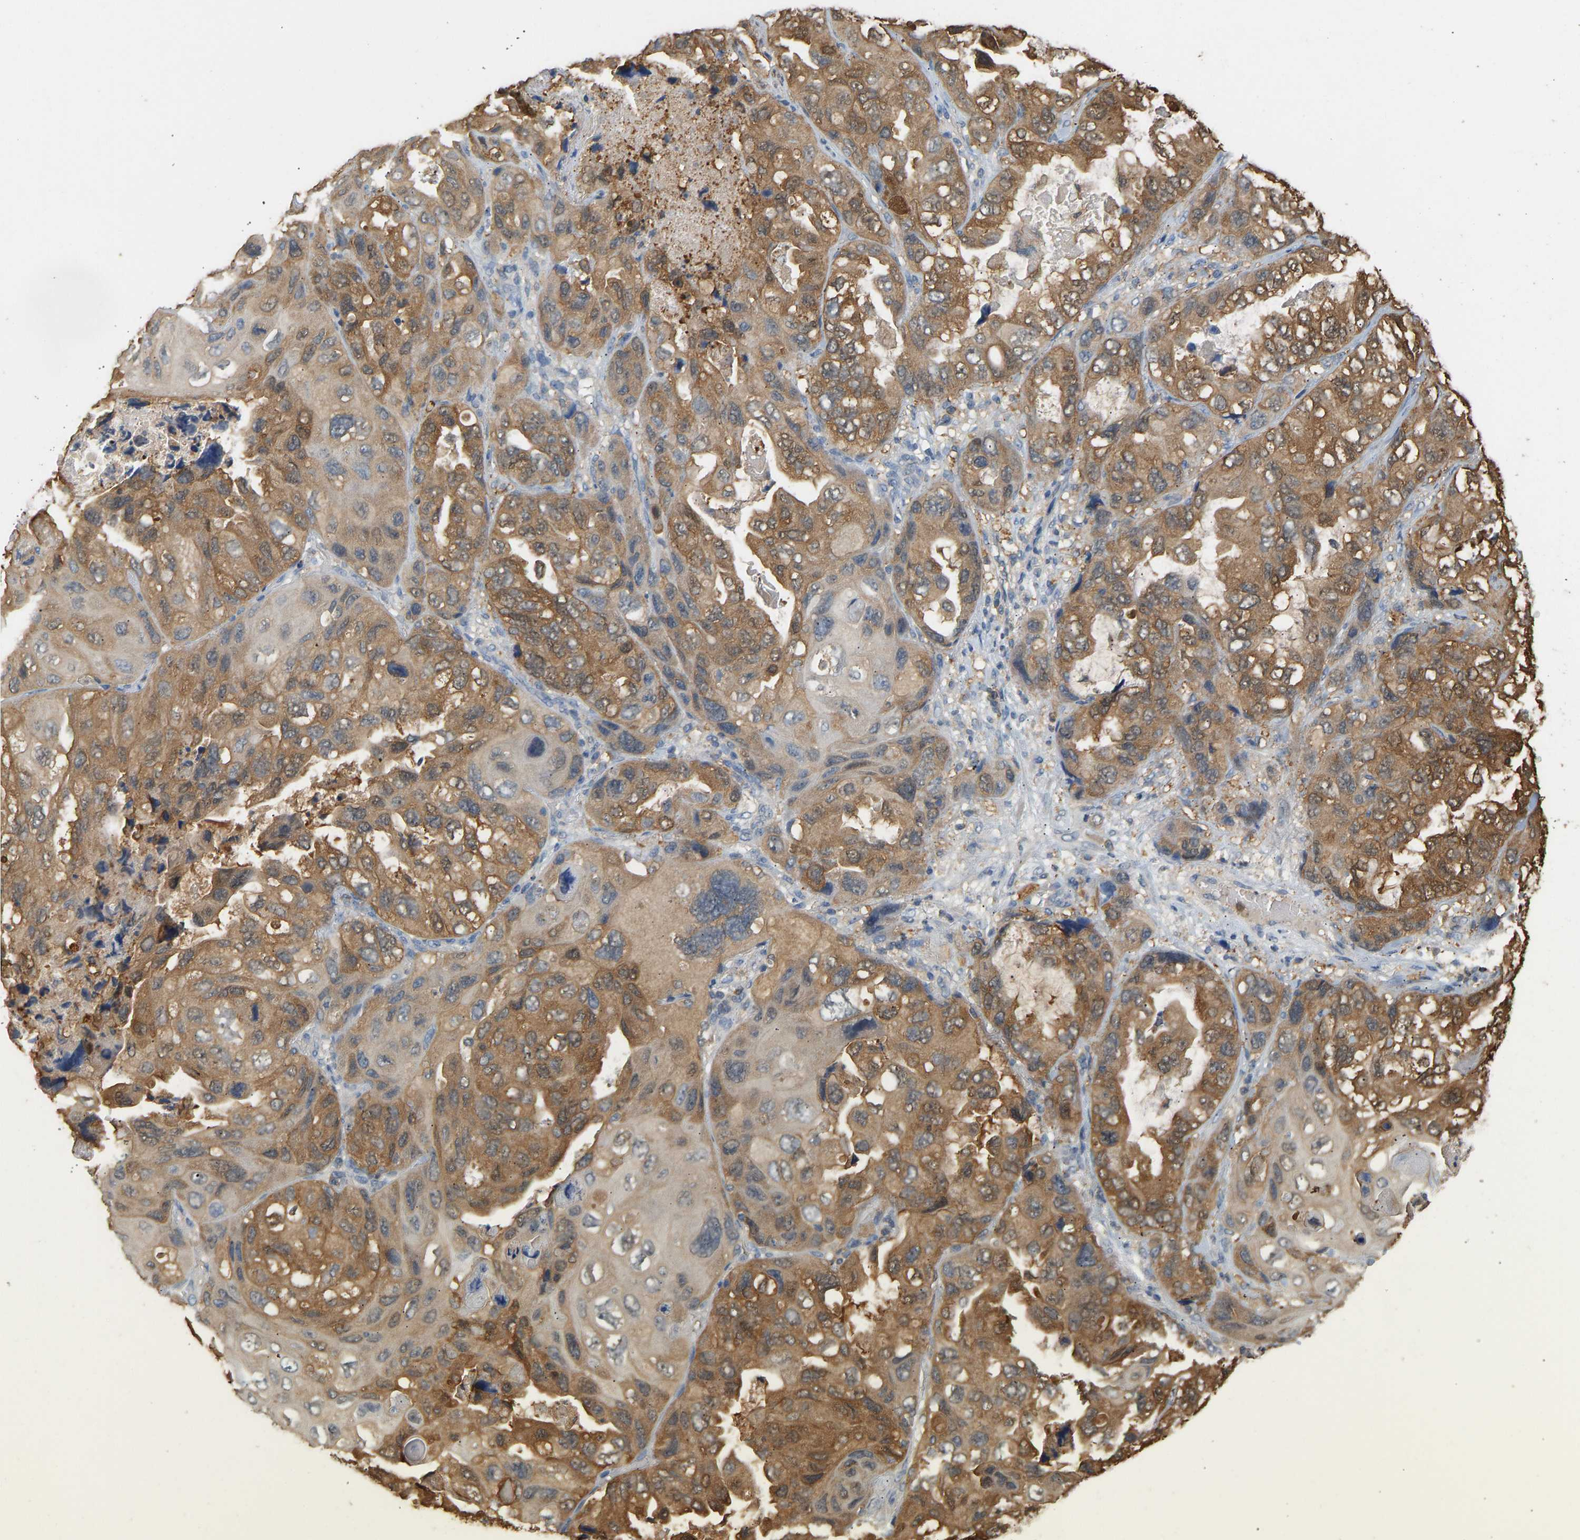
{"staining": {"intensity": "moderate", "quantity": ">75%", "location": "cytoplasmic/membranous"}, "tissue": "lung cancer", "cell_type": "Tumor cells", "image_type": "cancer", "snomed": [{"axis": "morphology", "description": "Squamous cell carcinoma, NOS"}, {"axis": "topography", "description": "Lung"}], "caption": "The immunohistochemical stain shows moderate cytoplasmic/membranous positivity in tumor cells of lung cancer (squamous cell carcinoma) tissue.", "gene": "ENO1", "patient": {"sex": "female", "age": 73}}